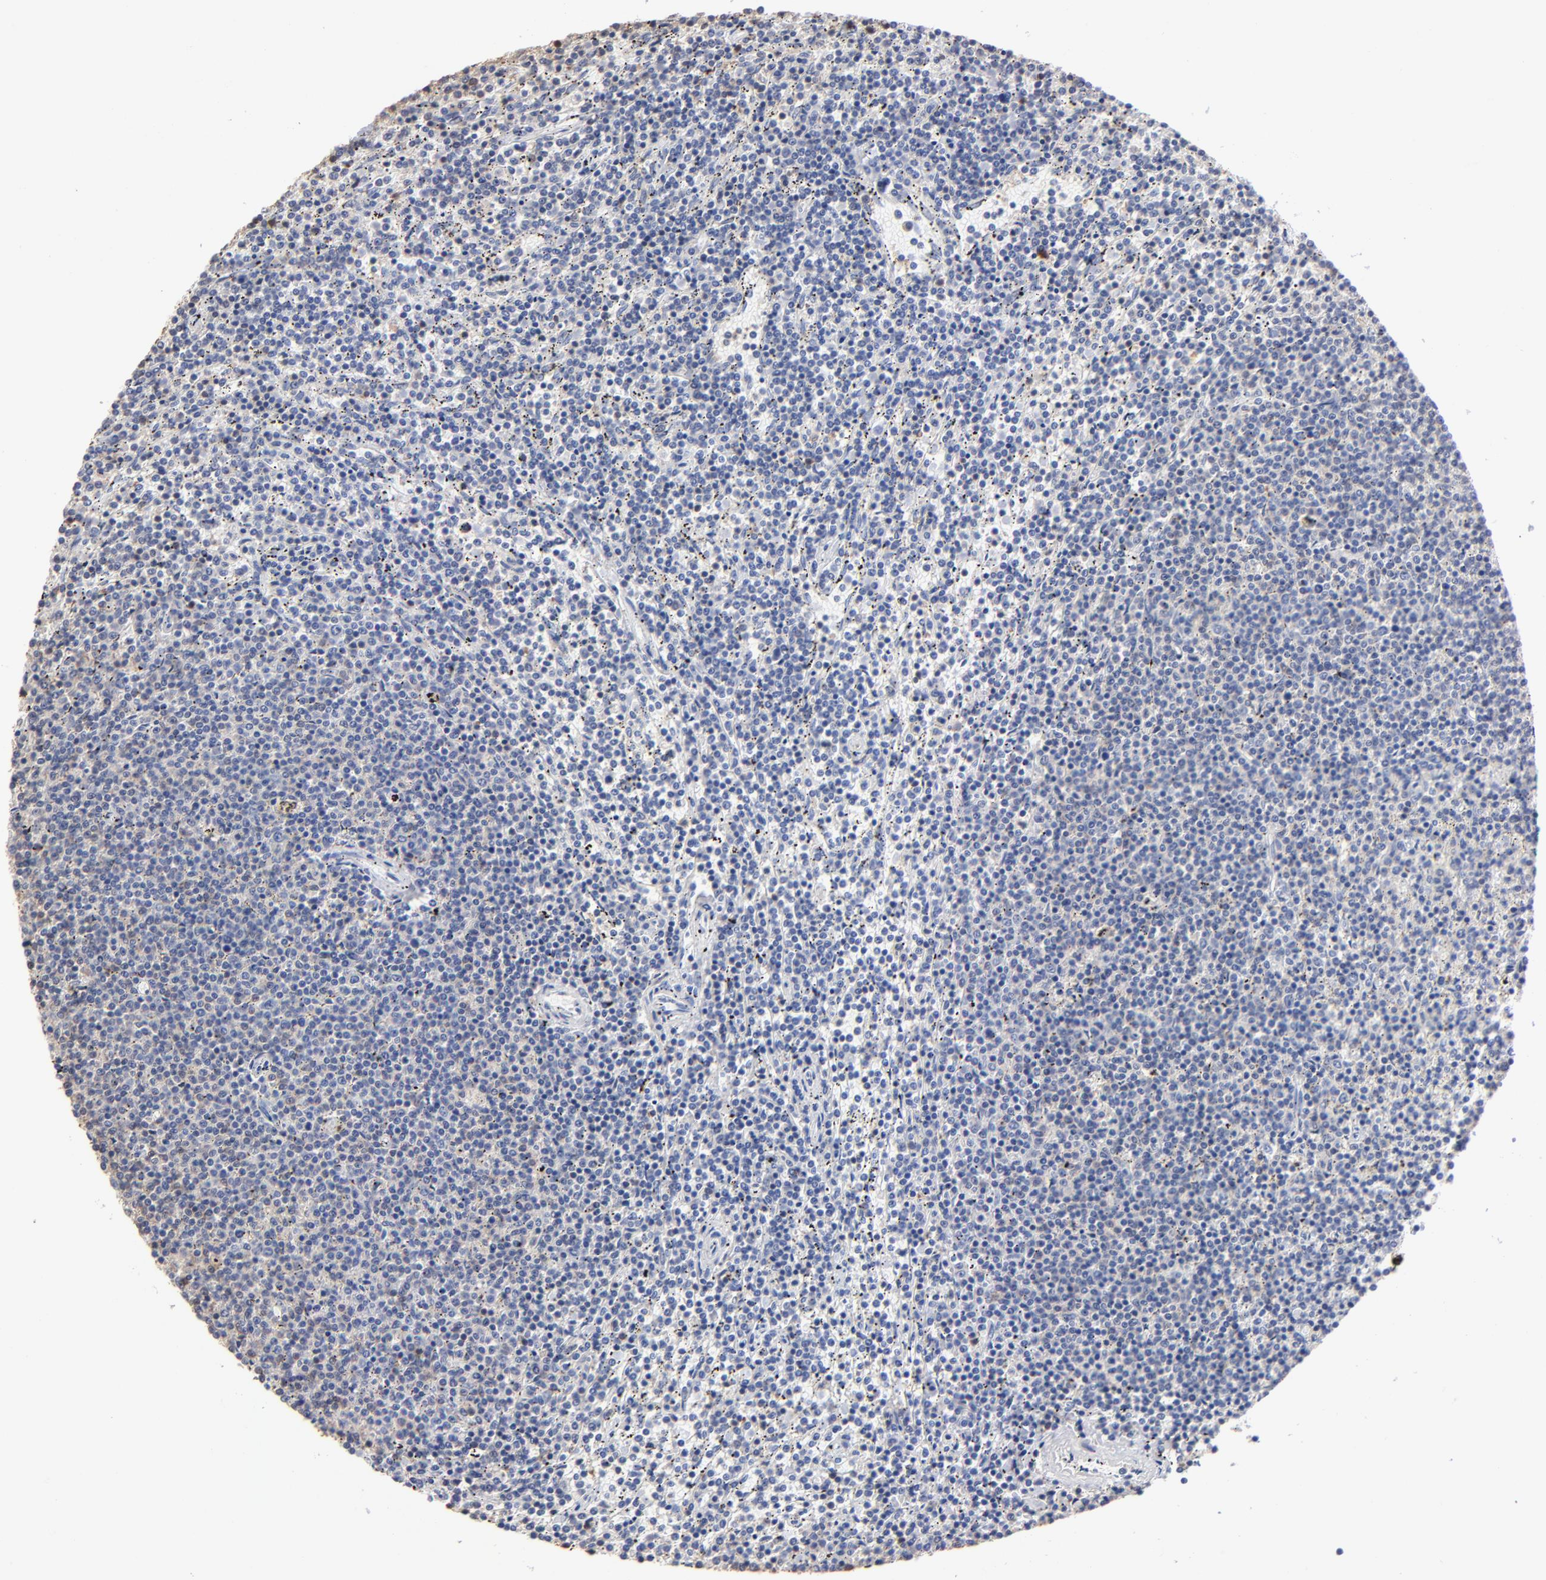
{"staining": {"intensity": "negative", "quantity": "none", "location": "none"}, "tissue": "lymphoma", "cell_type": "Tumor cells", "image_type": "cancer", "snomed": [{"axis": "morphology", "description": "Malignant lymphoma, non-Hodgkin's type, Low grade"}, {"axis": "topography", "description": "Spleen"}], "caption": "Human malignant lymphoma, non-Hodgkin's type (low-grade) stained for a protein using IHC displays no expression in tumor cells.", "gene": "TBXT", "patient": {"sex": "female", "age": 50}}